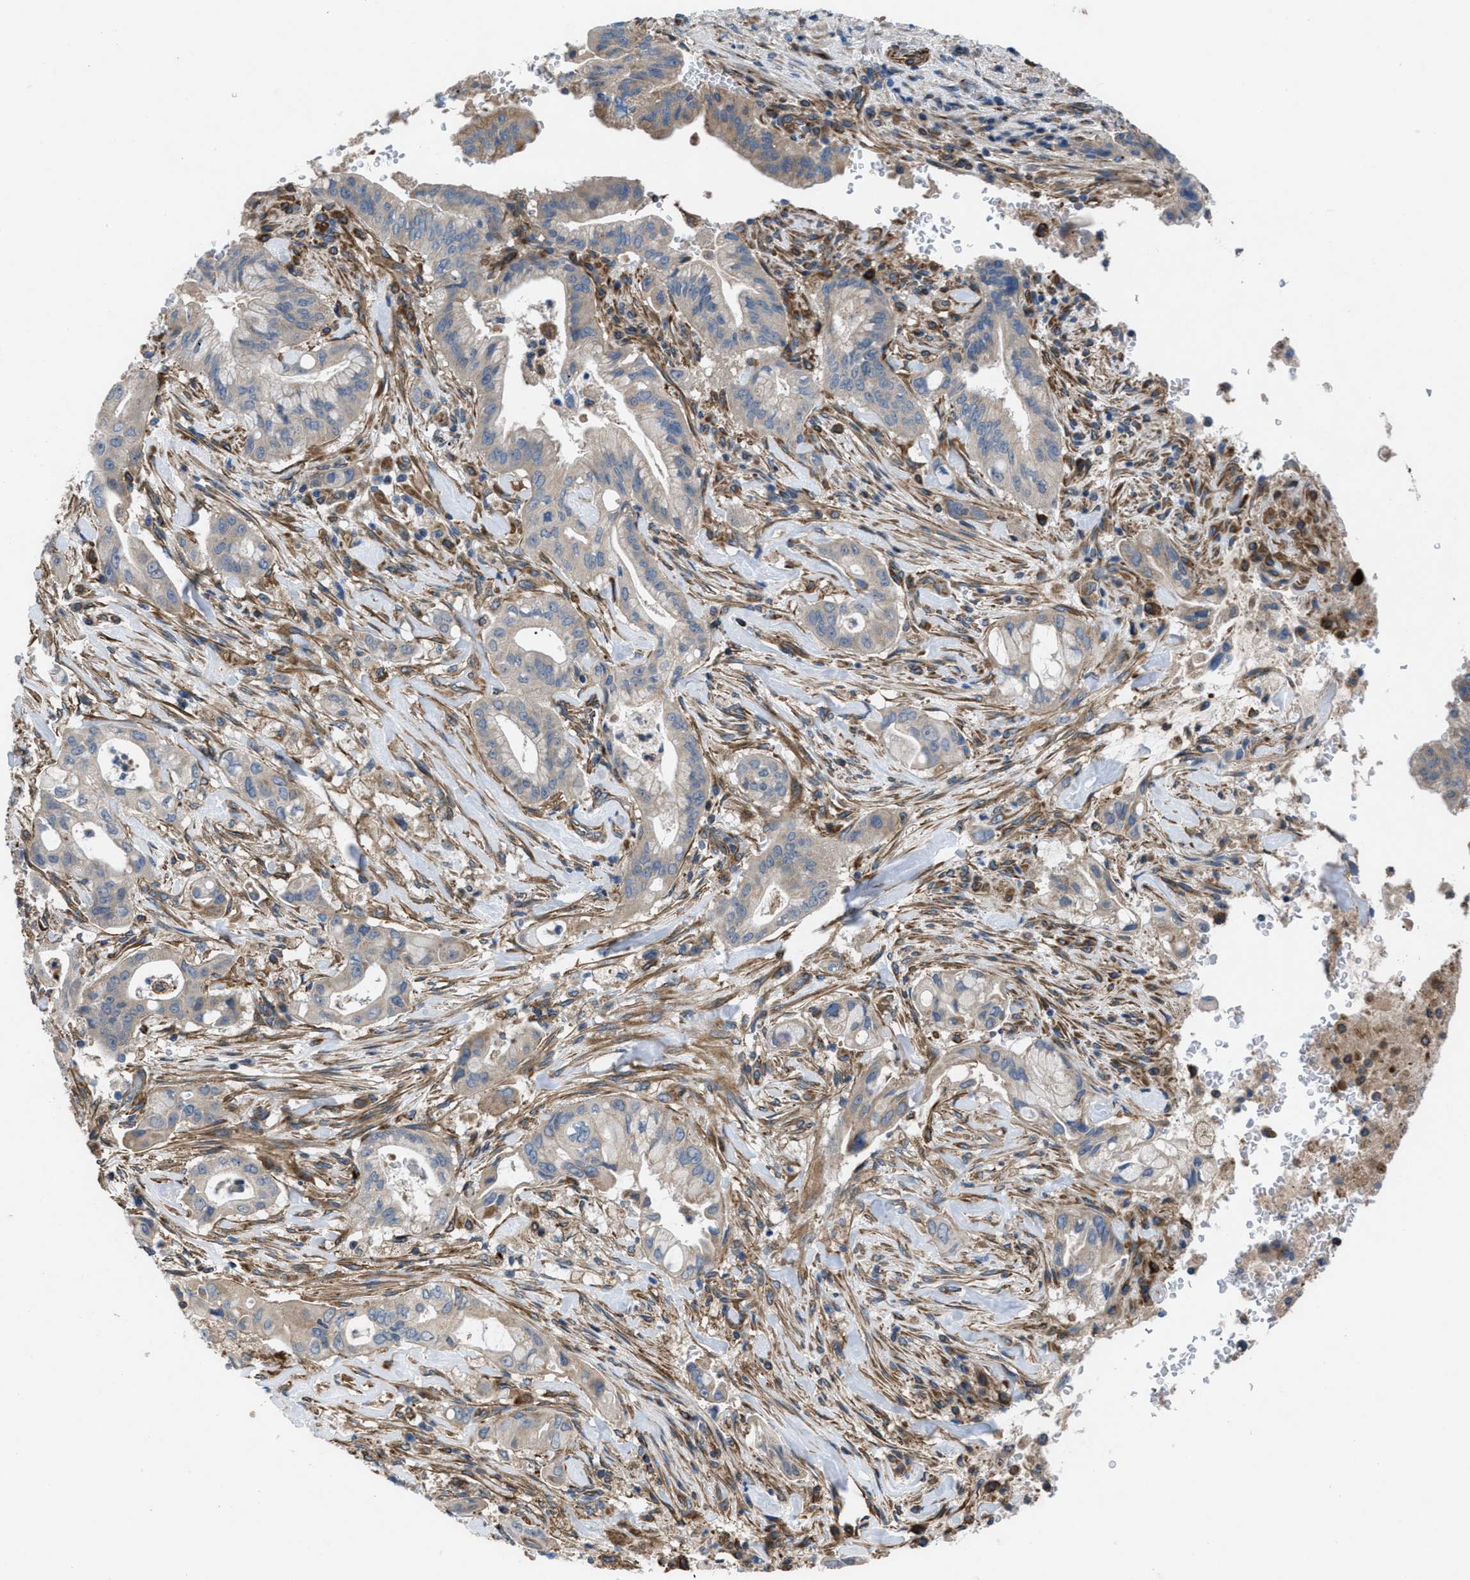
{"staining": {"intensity": "weak", "quantity": "25%-75%", "location": "cytoplasmic/membranous"}, "tissue": "pancreatic cancer", "cell_type": "Tumor cells", "image_type": "cancer", "snomed": [{"axis": "morphology", "description": "Adenocarcinoma, NOS"}, {"axis": "topography", "description": "Pancreas"}], "caption": "A brown stain labels weak cytoplasmic/membranous positivity of a protein in human pancreatic cancer (adenocarcinoma) tumor cells. The protein is stained brown, and the nuclei are stained in blue (DAB IHC with brightfield microscopy, high magnification).", "gene": "SLC6A9", "patient": {"sex": "female", "age": 73}}